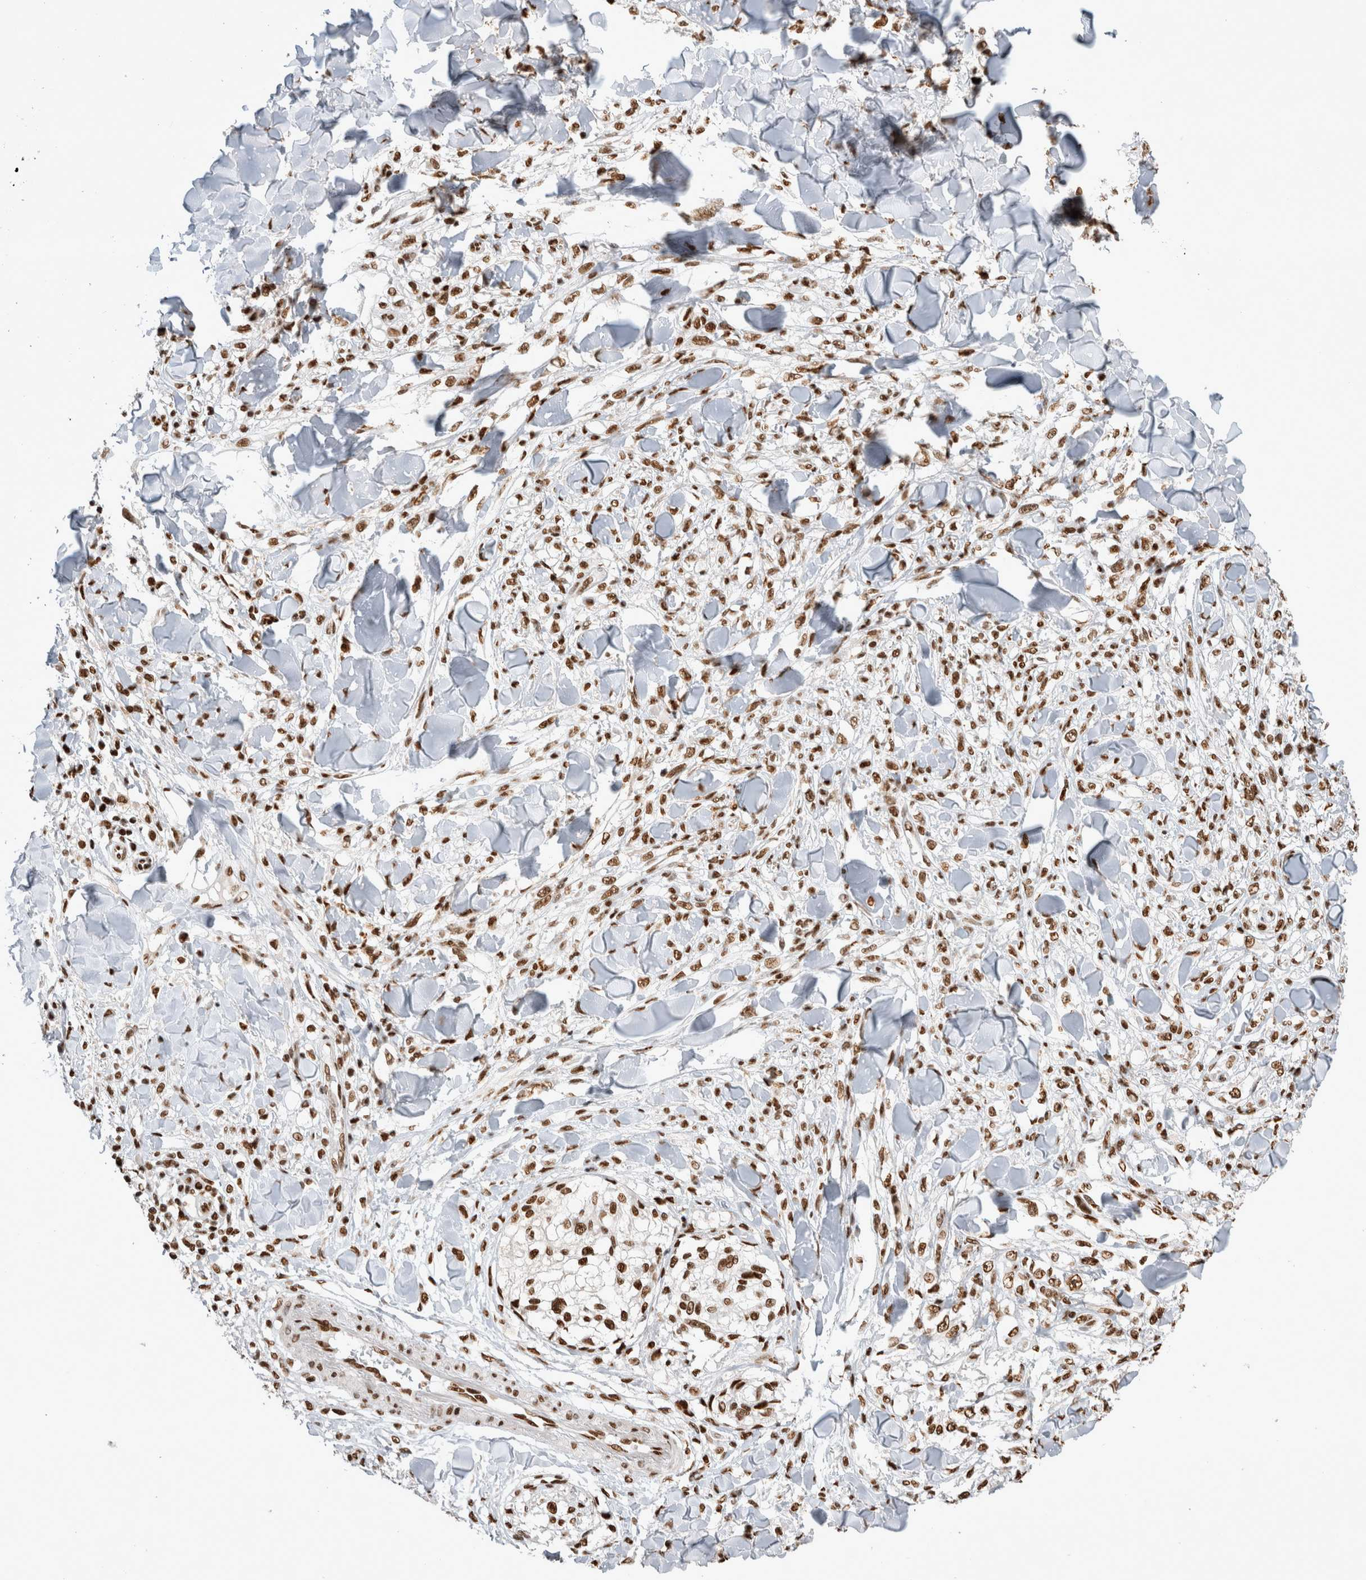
{"staining": {"intensity": "moderate", "quantity": ">75%", "location": "nuclear"}, "tissue": "melanoma", "cell_type": "Tumor cells", "image_type": "cancer", "snomed": [{"axis": "morphology", "description": "Malignant melanoma, NOS"}, {"axis": "topography", "description": "Skin of head"}], "caption": "Human melanoma stained with a protein marker demonstrates moderate staining in tumor cells.", "gene": "EYA2", "patient": {"sex": "male", "age": 83}}